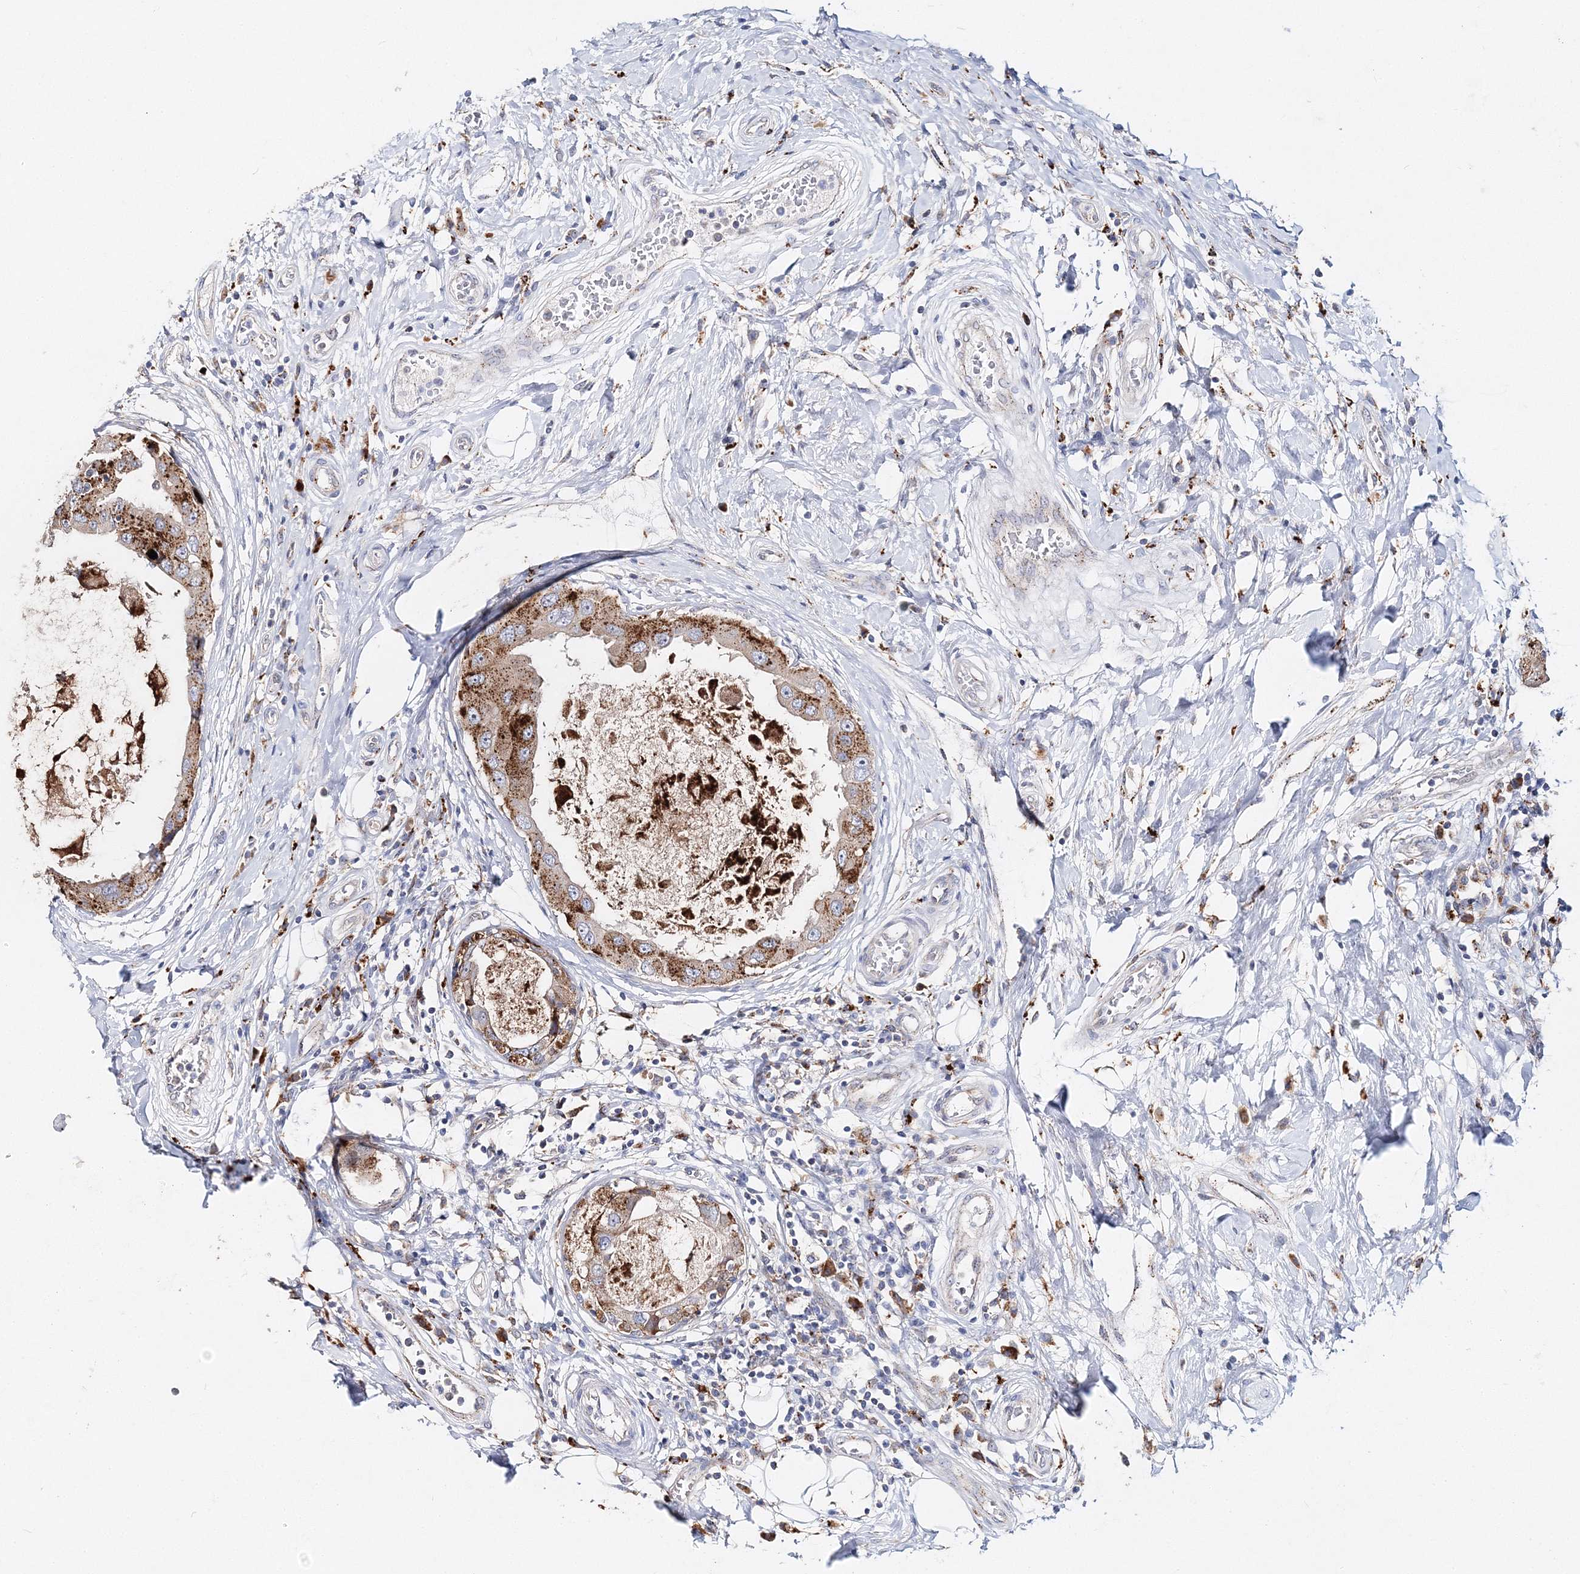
{"staining": {"intensity": "moderate", "quantity": ">75%", "location": "cytoplasmic/membranous"}, "tissue": "breast cancer", "cell_type": "Tumor cells", "image_type": "cancer", "snomed": [{"axis": "morphology", "description": "Duct carcinoma"}, {"axis": "topography", "description": "Breast"}], "caption": "Protein staining of breast cancer (infiltrating ductal carcinoma) tissue demonstrates moderate cytoplasmic/membranous positivity in approximately >75% of tumor cells.", "gene": "C3orf38", "patient": {"sex": "female", "age": 27}}